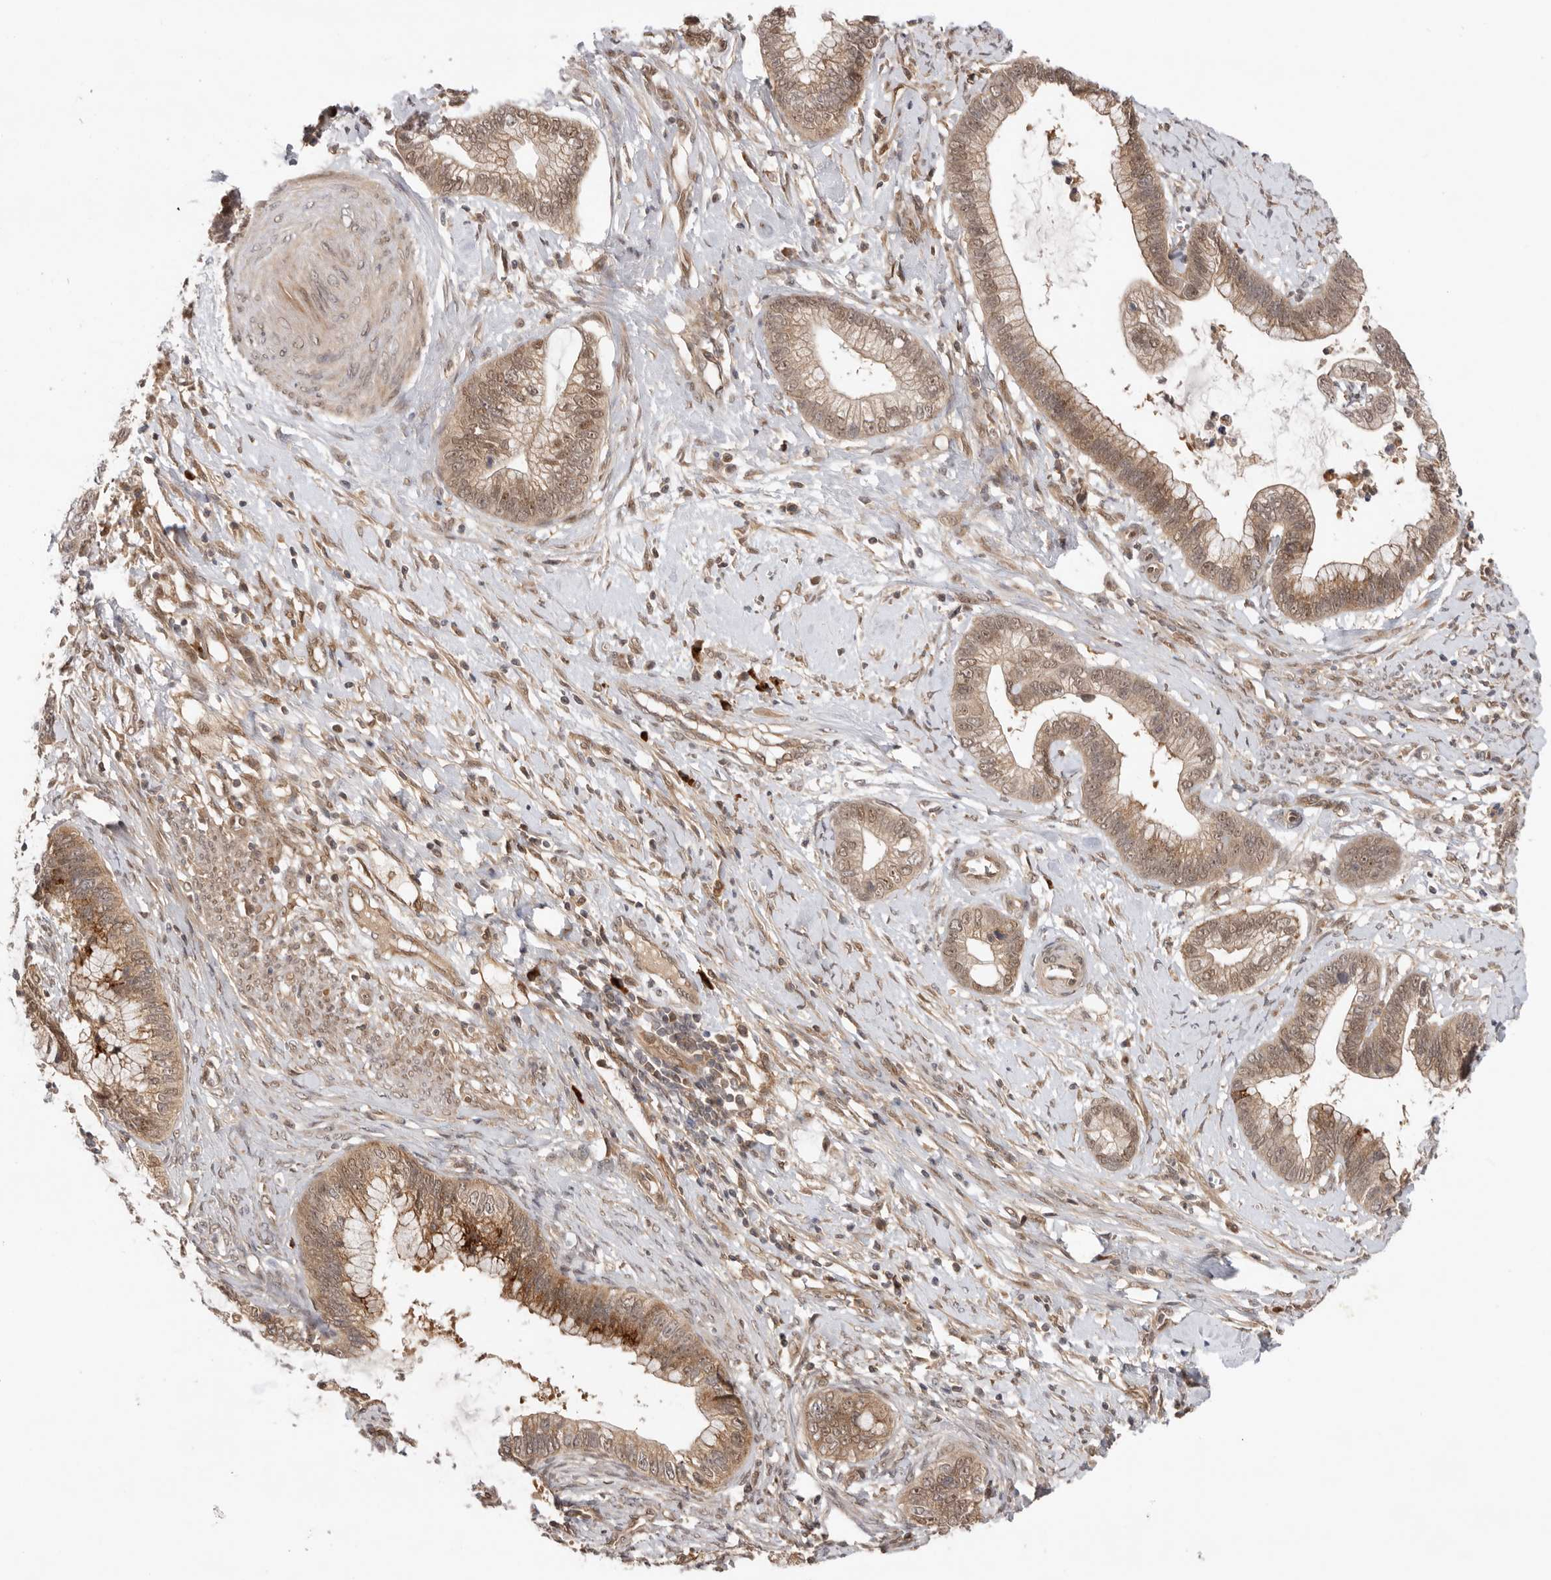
{"staining": {"intensity": "weak", "quantity": ">75%", "location": "cytoplasmic/membranous"}, "tissue": "cervical cancer", "cell_type": "Tumor cells", "image_type": "cancer", "snomed": [{"axis": "morphology", "description": "Adenocarcinoma, NOS"}, {"axis": "topography", "description": "Cervix"}], "caption": "A histopathology image of human cervical cancer stained for a protein displays weak cytoplasmic/membranous brown staining in tumor cells.", "gene": "DCAF8", "patient": {"sex": "female", "age": 44}}